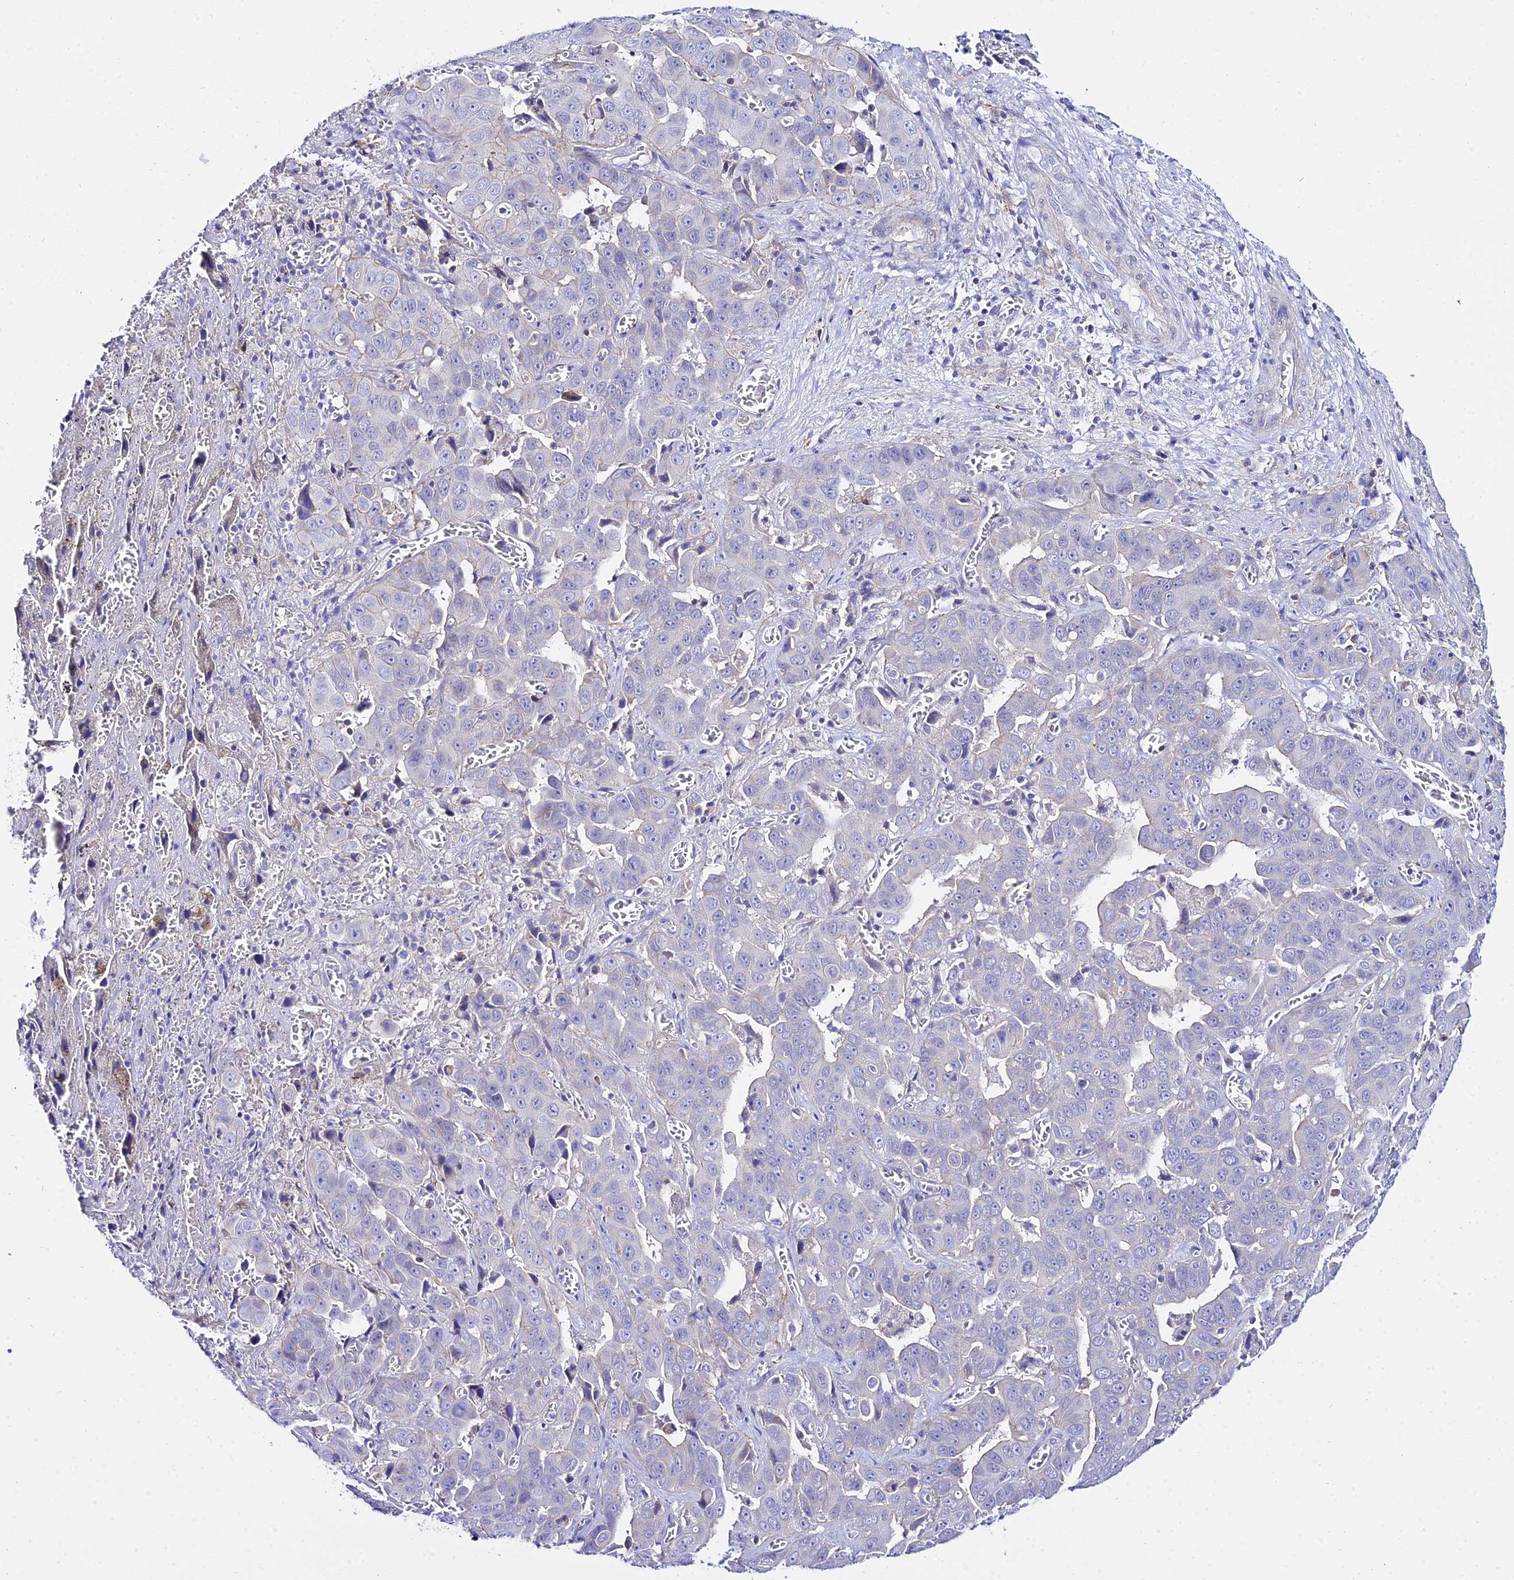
{"staining": {"intensity": "negative", "quantity": "none", "location": "none"}, "tissue": "liver cancer", "cell_type": "Tumor cells", "image_type": "cancer", "snomed": [{"axis": "morphology", "description": "Cholangiocarcinoma"}, {"axis": "topography", "description": "Liver"}], "caption": "This is an immunohistochemistry photomicrograph of human liver cancer (cholangiocarcinoma). There is no staining in tumor cells.", "gene": "ZNF628", "patient": {"sex": "female", "age": 52}}